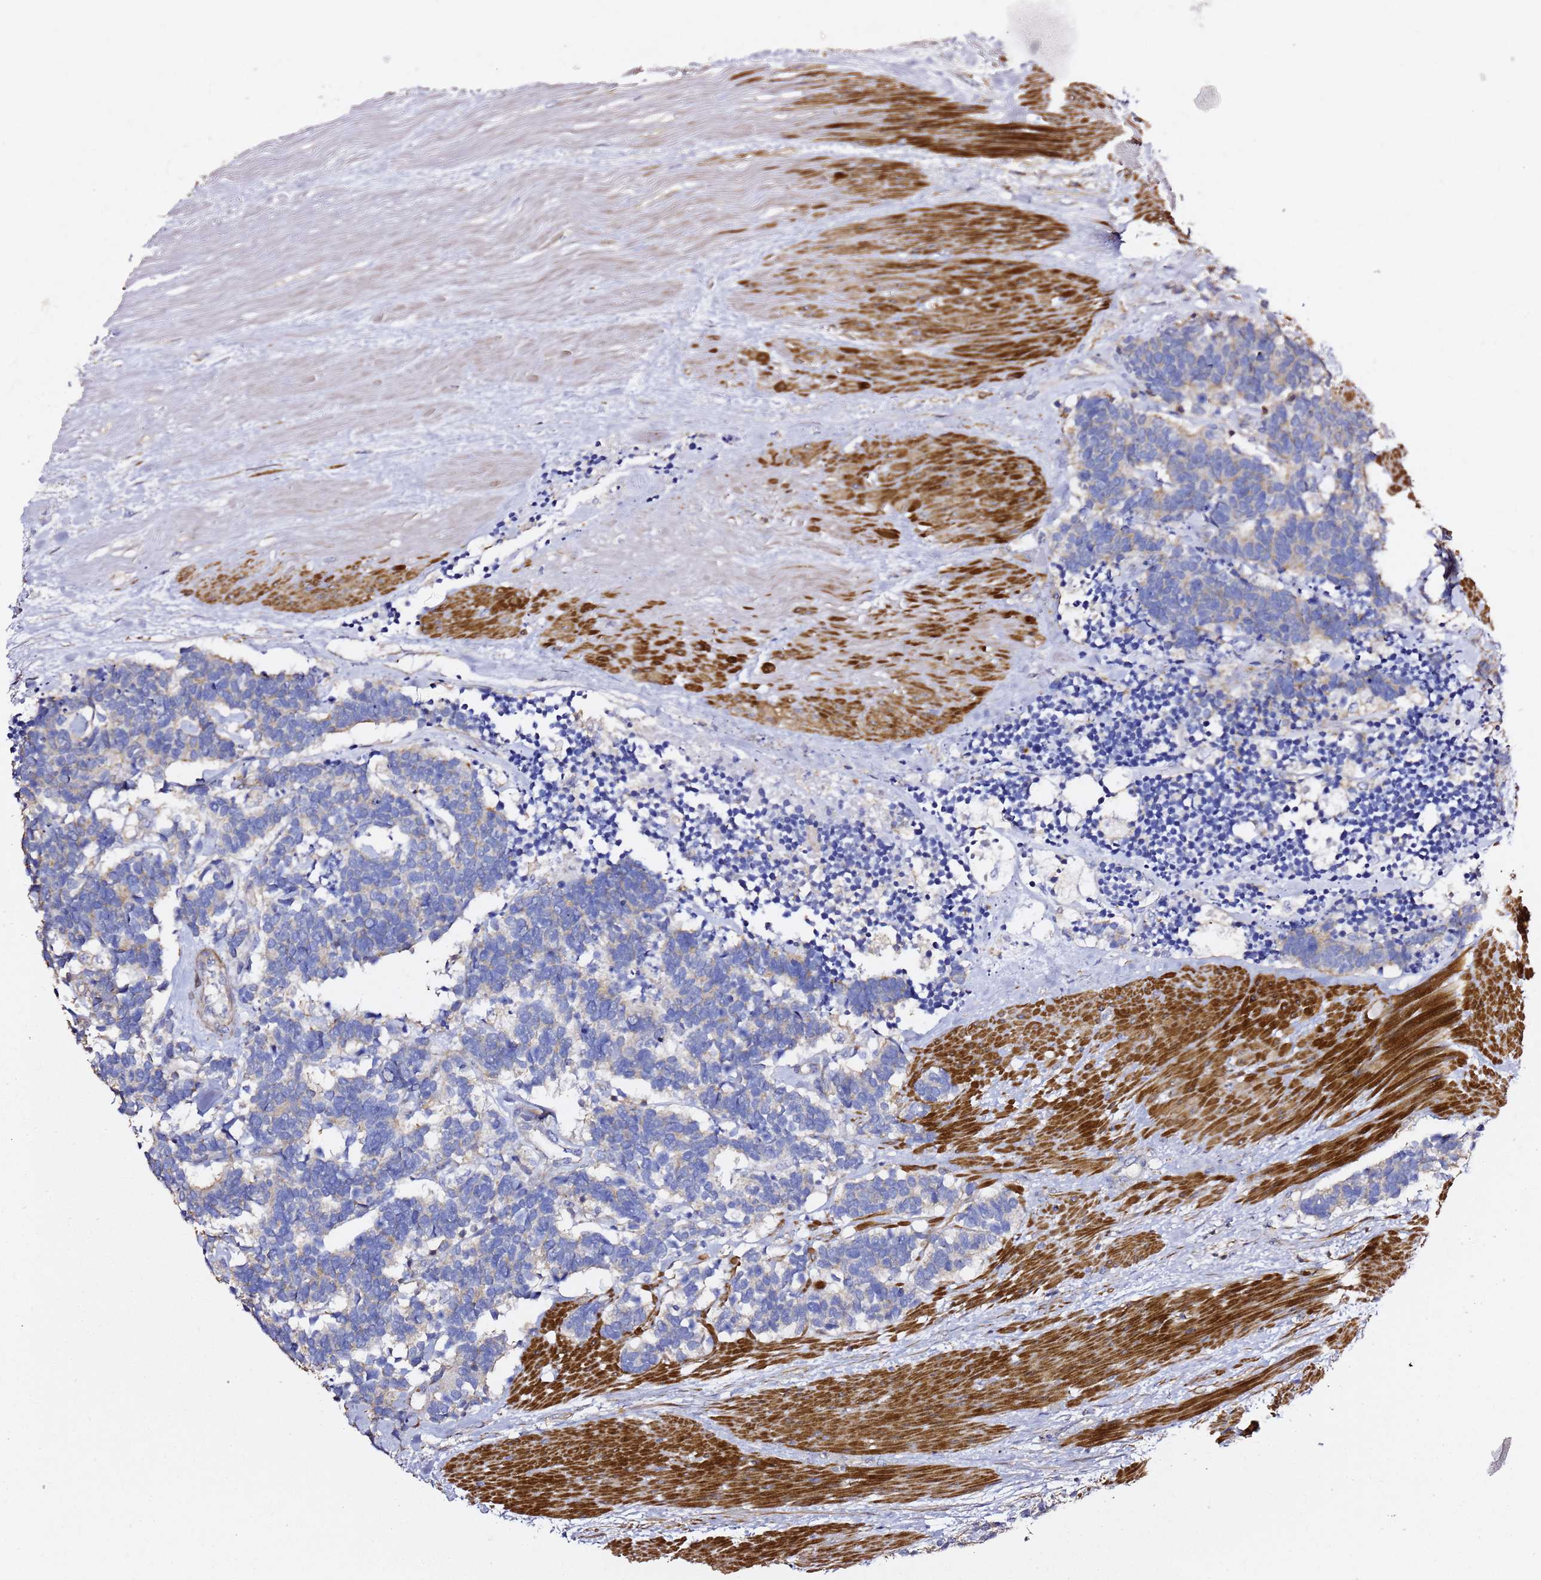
{"staining": {"intensity": "weak", "quantity": "<25%", "location": "cytoplasmic/membranous"}, "tissue": "carcinoid", "cell_type": "Tumor cells", "image_type": "cancer", "snomed": [{"axis": "morphology", "description": "Carcinoma, NOS"}, {"axis": "morphology", "description": "Carcinoid, malignant, NOS"}, {"axis": "topography", "description": "Urinary bladder"}], "caption": "Histopathology image shows no significant protein positivity in tumor cells of carcinoid (malignant).", "gene": "ZFP36L2", "patient": {"sex": "male", "age": 57}}